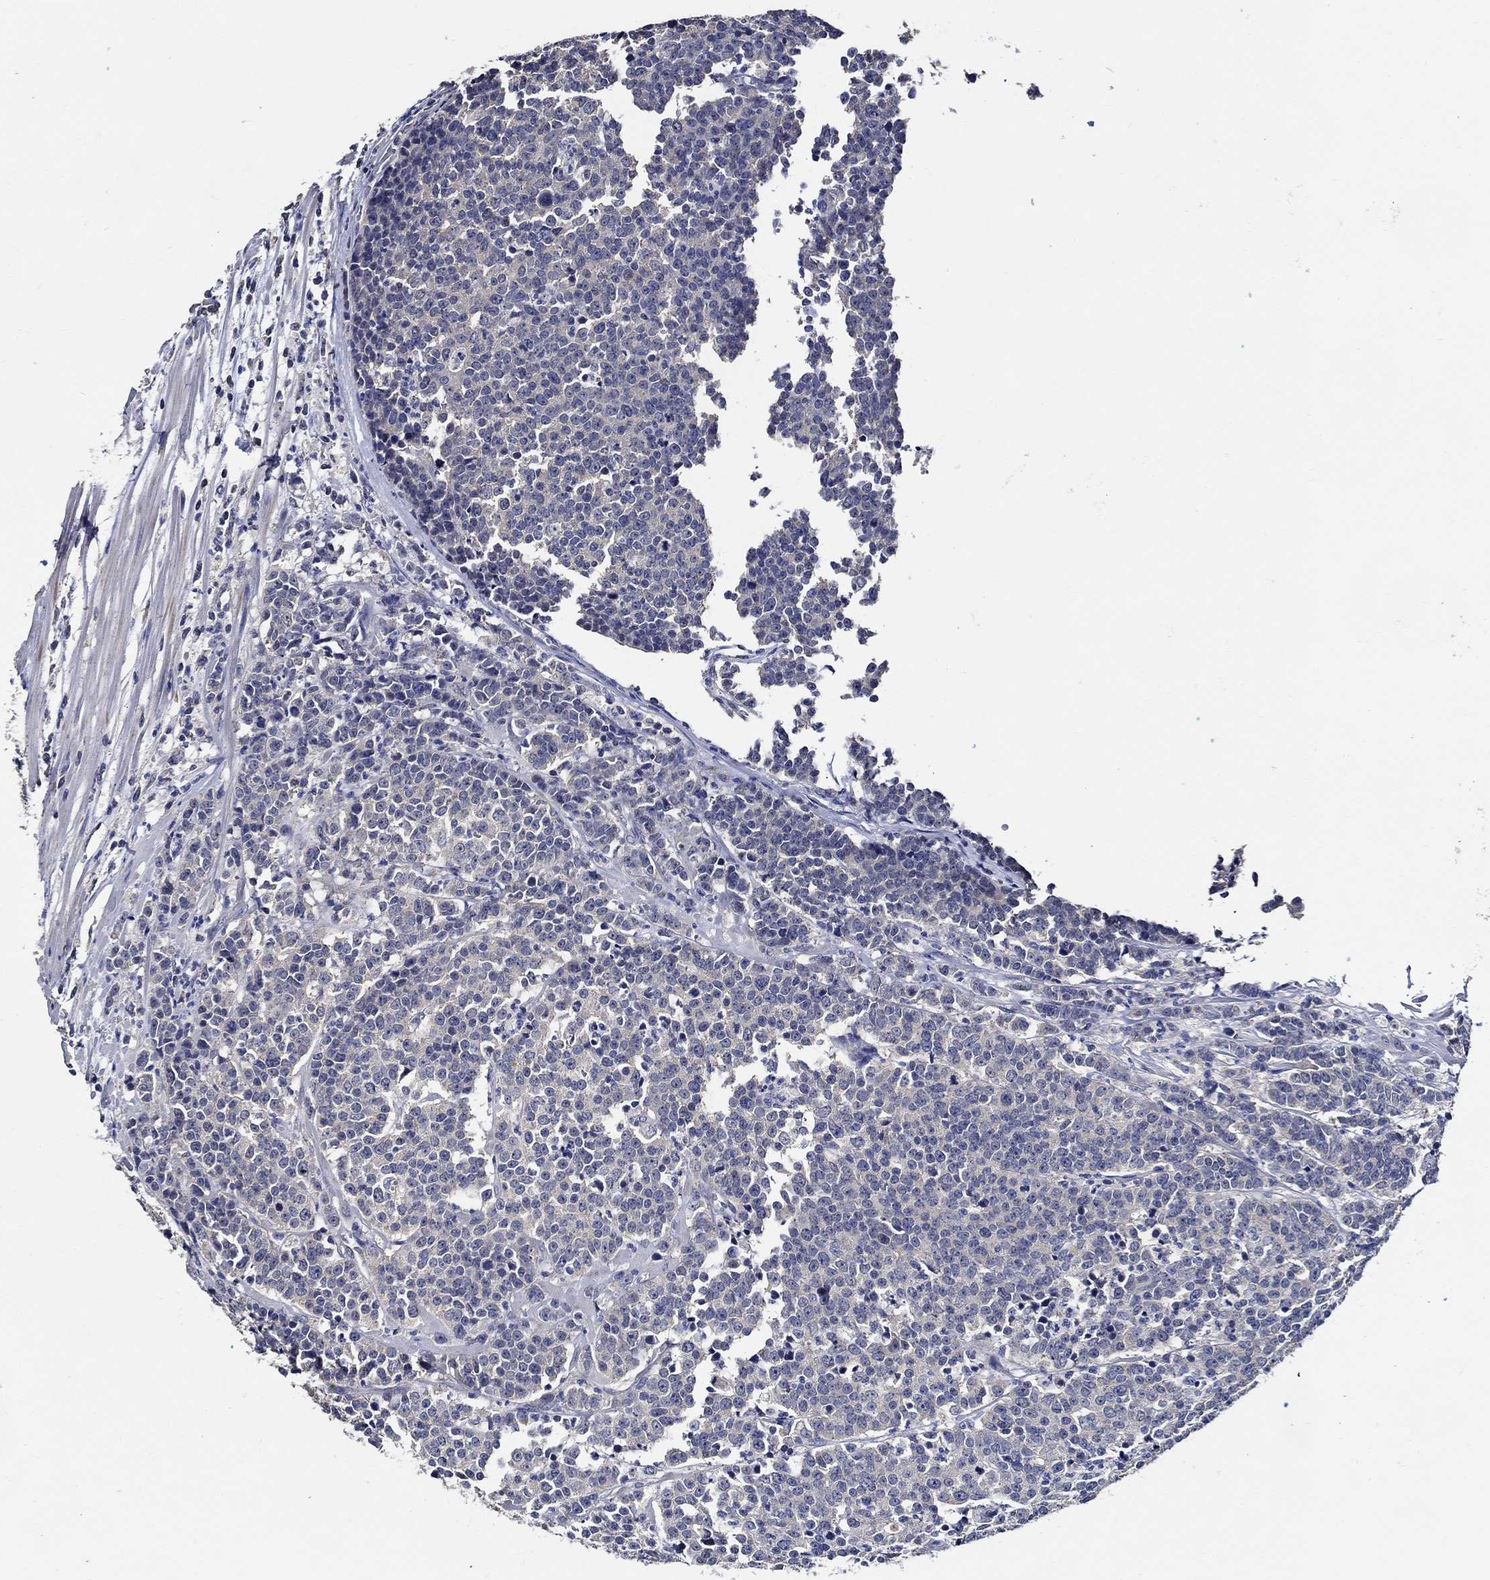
{"staining": {"intensity": "negative", "quantity": "none", "location": "none"}, "tissue": "prostate cancer", "cell_type": "Tumor cells", "image_type": "cancer", "snomed": [{"axis": "morphology", "description": "Adenocarcinoma, NOS"}, {"axis": "topography", "description": "Prostate"}], "caption": "Prostate cancer was stained to show a protein in brown. There is no significant expression in tumor cells.", "gene": "WDR53", "patient": {"sex": "male", "age": 67}}